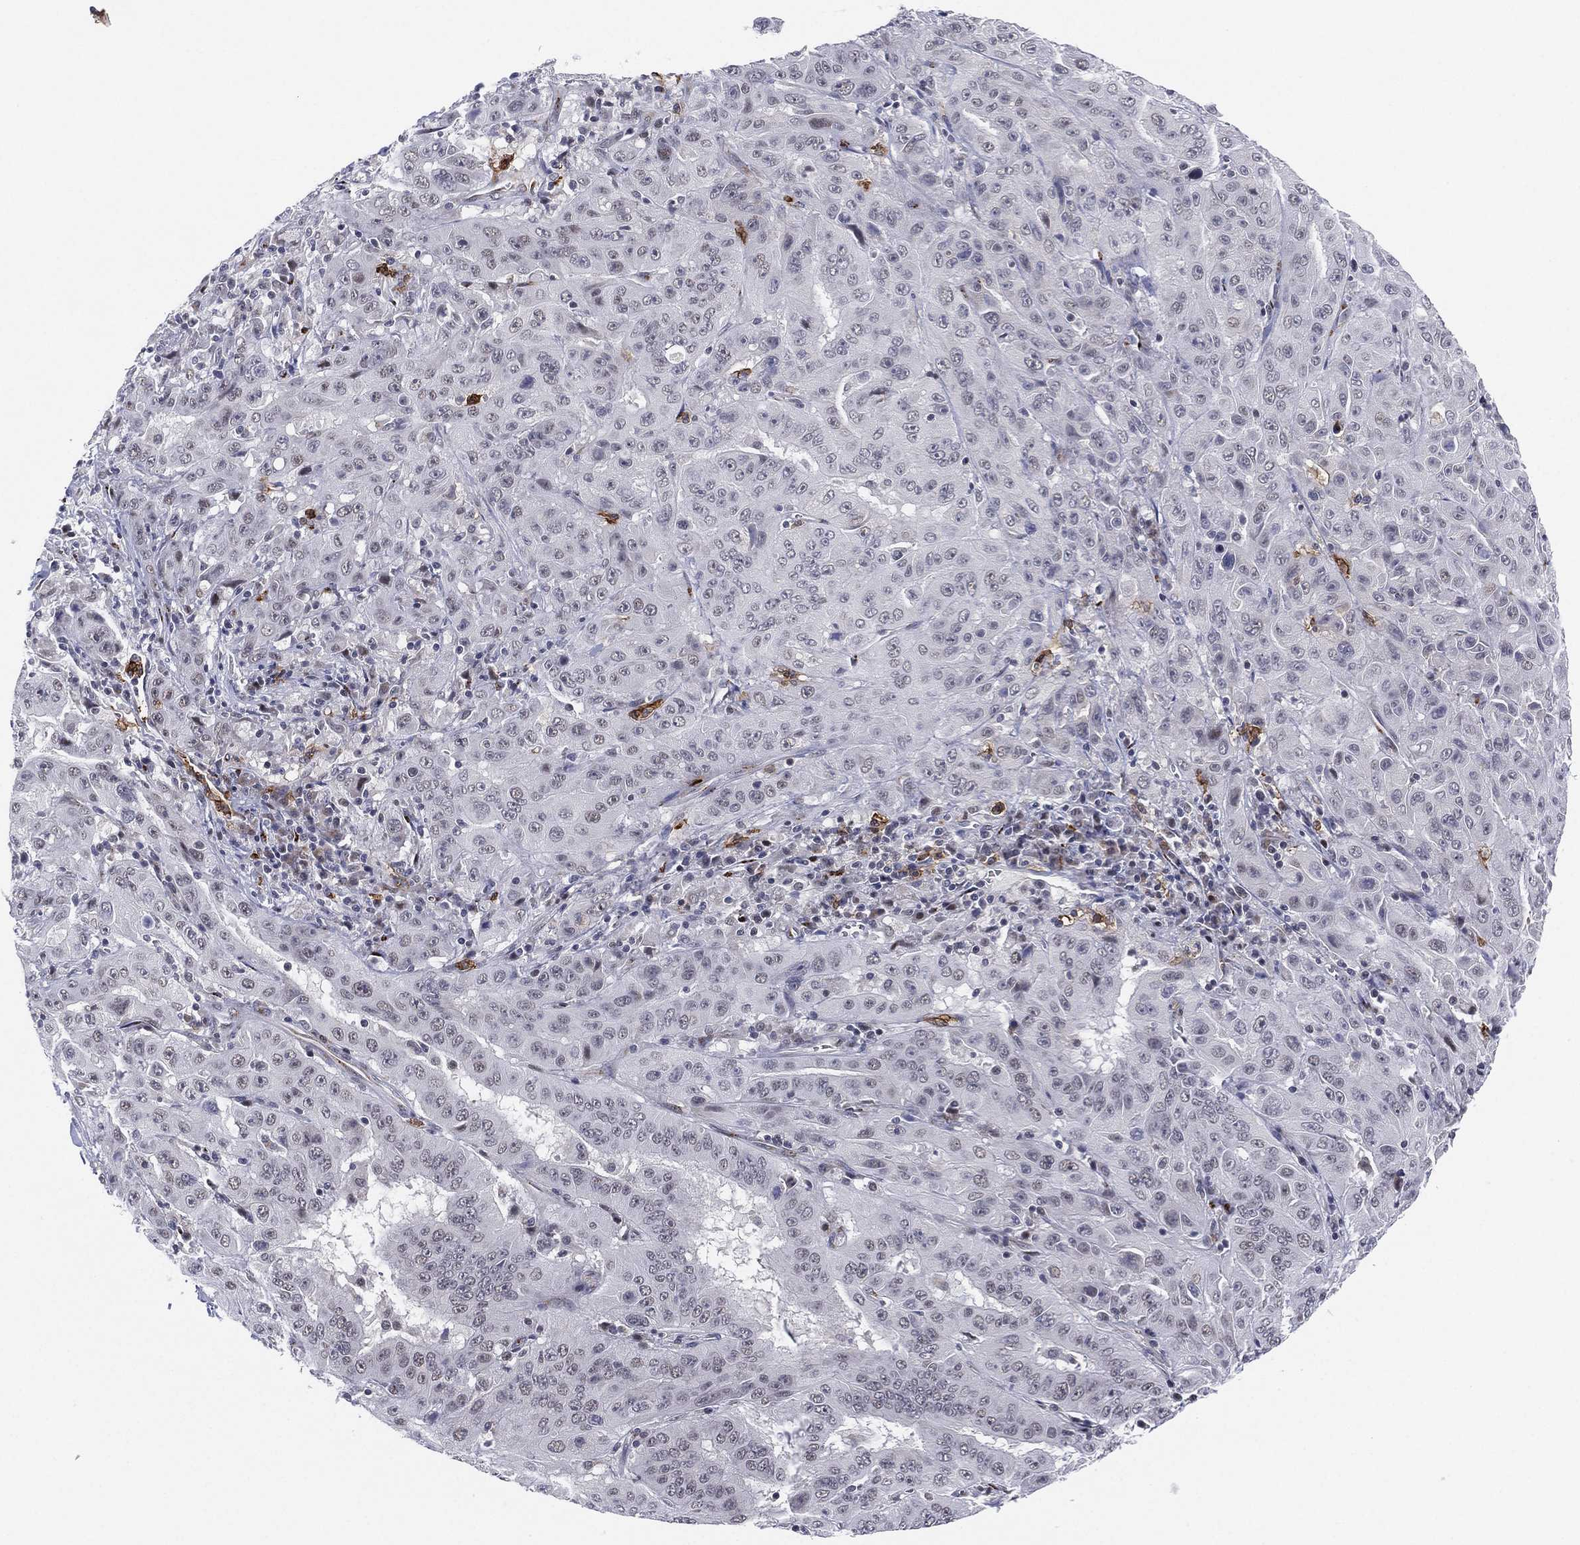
{"staining": {"intensity": "negative", "quantity": "none", "location": "none"}, "tissue": "pancreatic cancer", "cell_type": "Tumor cells", "image_type": "cancer", "snomed": [{"axis": "morphology", "description": "Adenocarcinoma, NOS"}, {"axis": "topography", "description": "Pancreas"}], "caption": "A micrograph of human pancreatic cancer (adenocarcinoma) is negative for staining in tumor cells.", "gene": "CD177", "patient": {"sex": "male", "age": 63}}